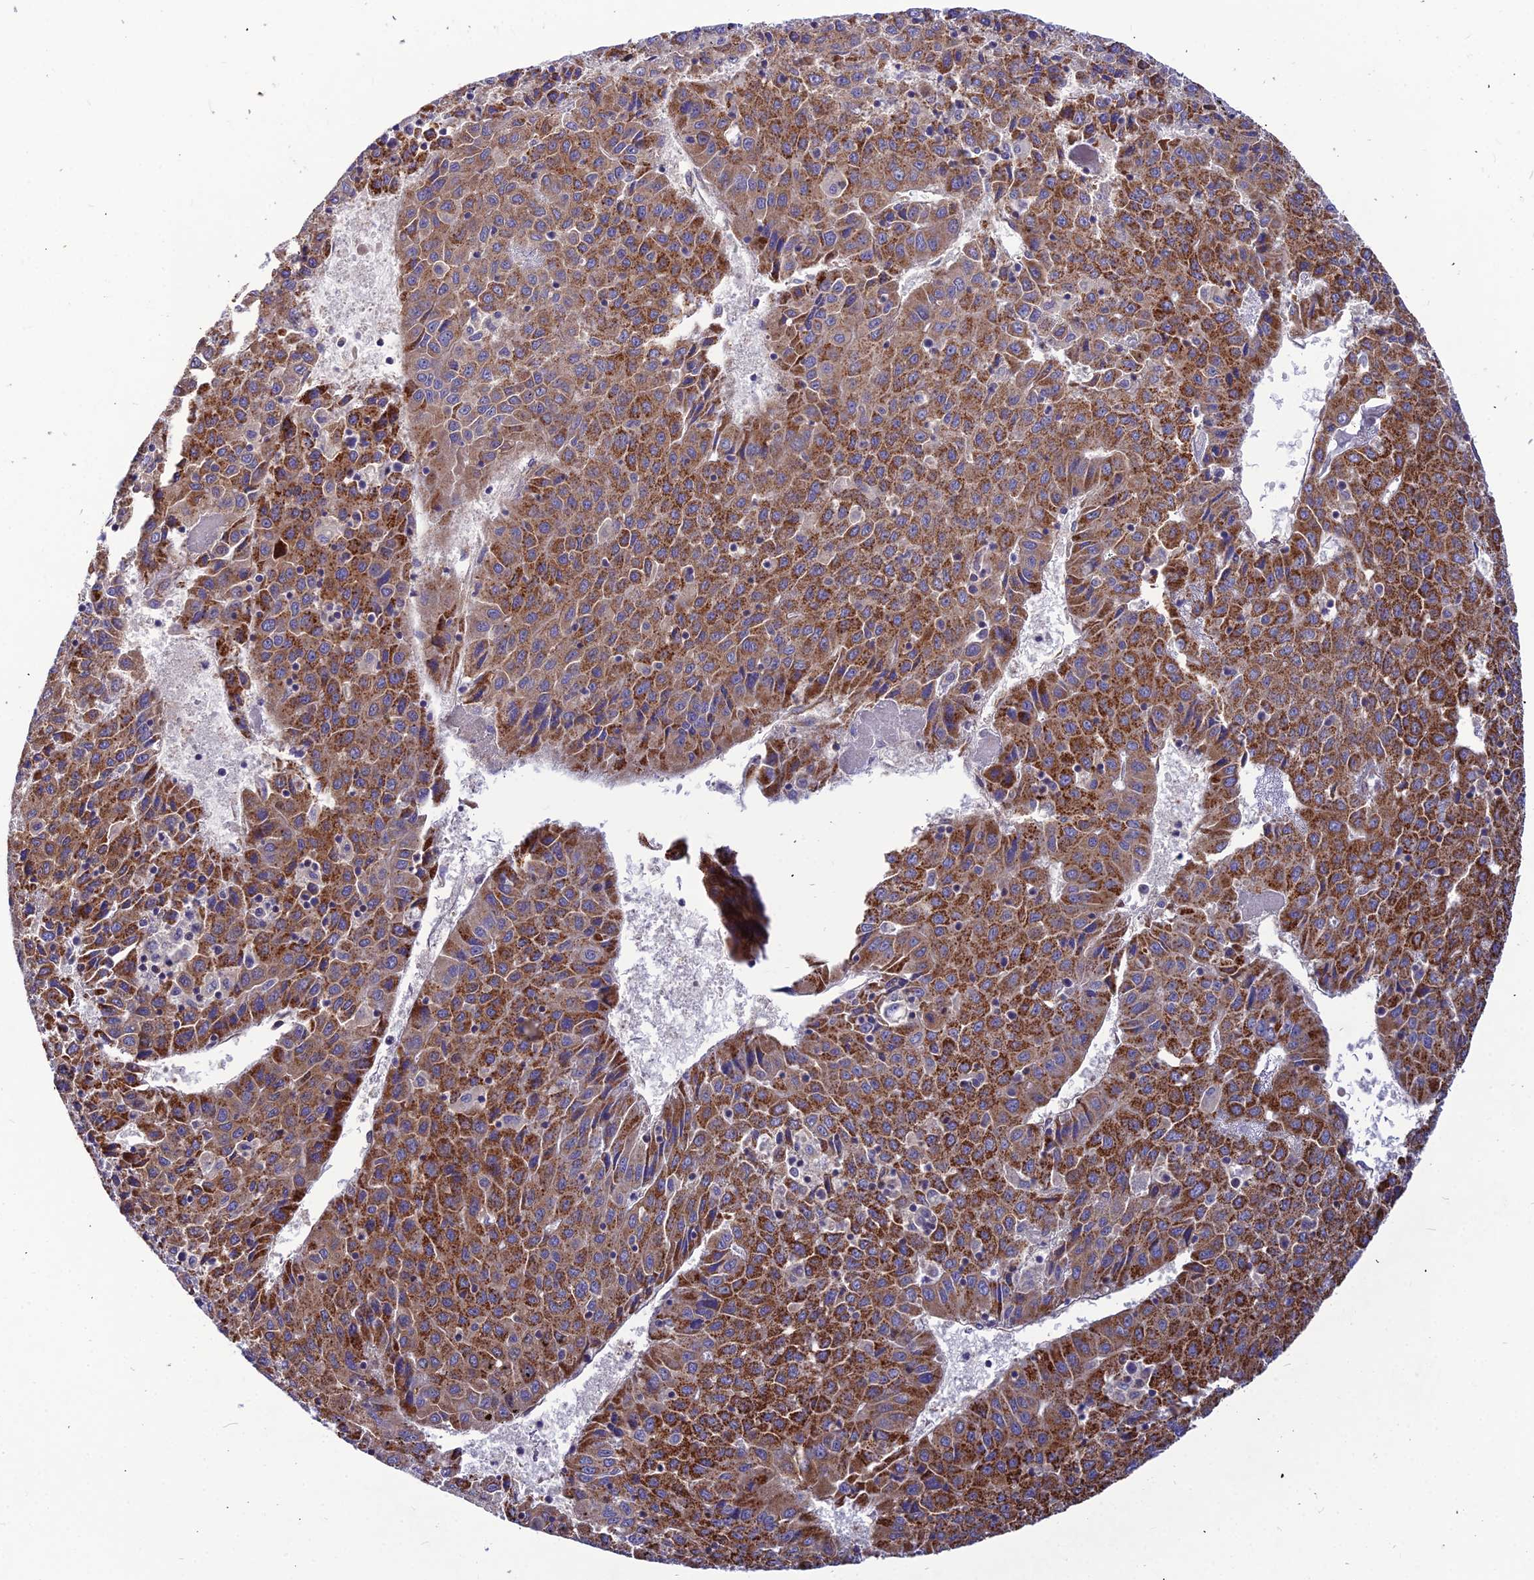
{"staining": {"intensity": "moderate", "quantity": ">75%", "location": "cytoplasmic/membranous"}, "tissue": "liver cancer", "cell_type": "Tumor cells", "image_type": "cancer", "snomed": [{"axis": "morphology", "description": "Carcinoma, Hepatocellular, NOS"}, {"axis": "topography", "description": "Liver"}], "caption": "Protein staining of liver cancer (hepatocellular carcinoma) tissue demonstrates moderate cytoplasmic/membranous expression in about >75% of tumor cells.", "gene": "ASPHD1", "patient": {"sex": "female", "age": 53}}